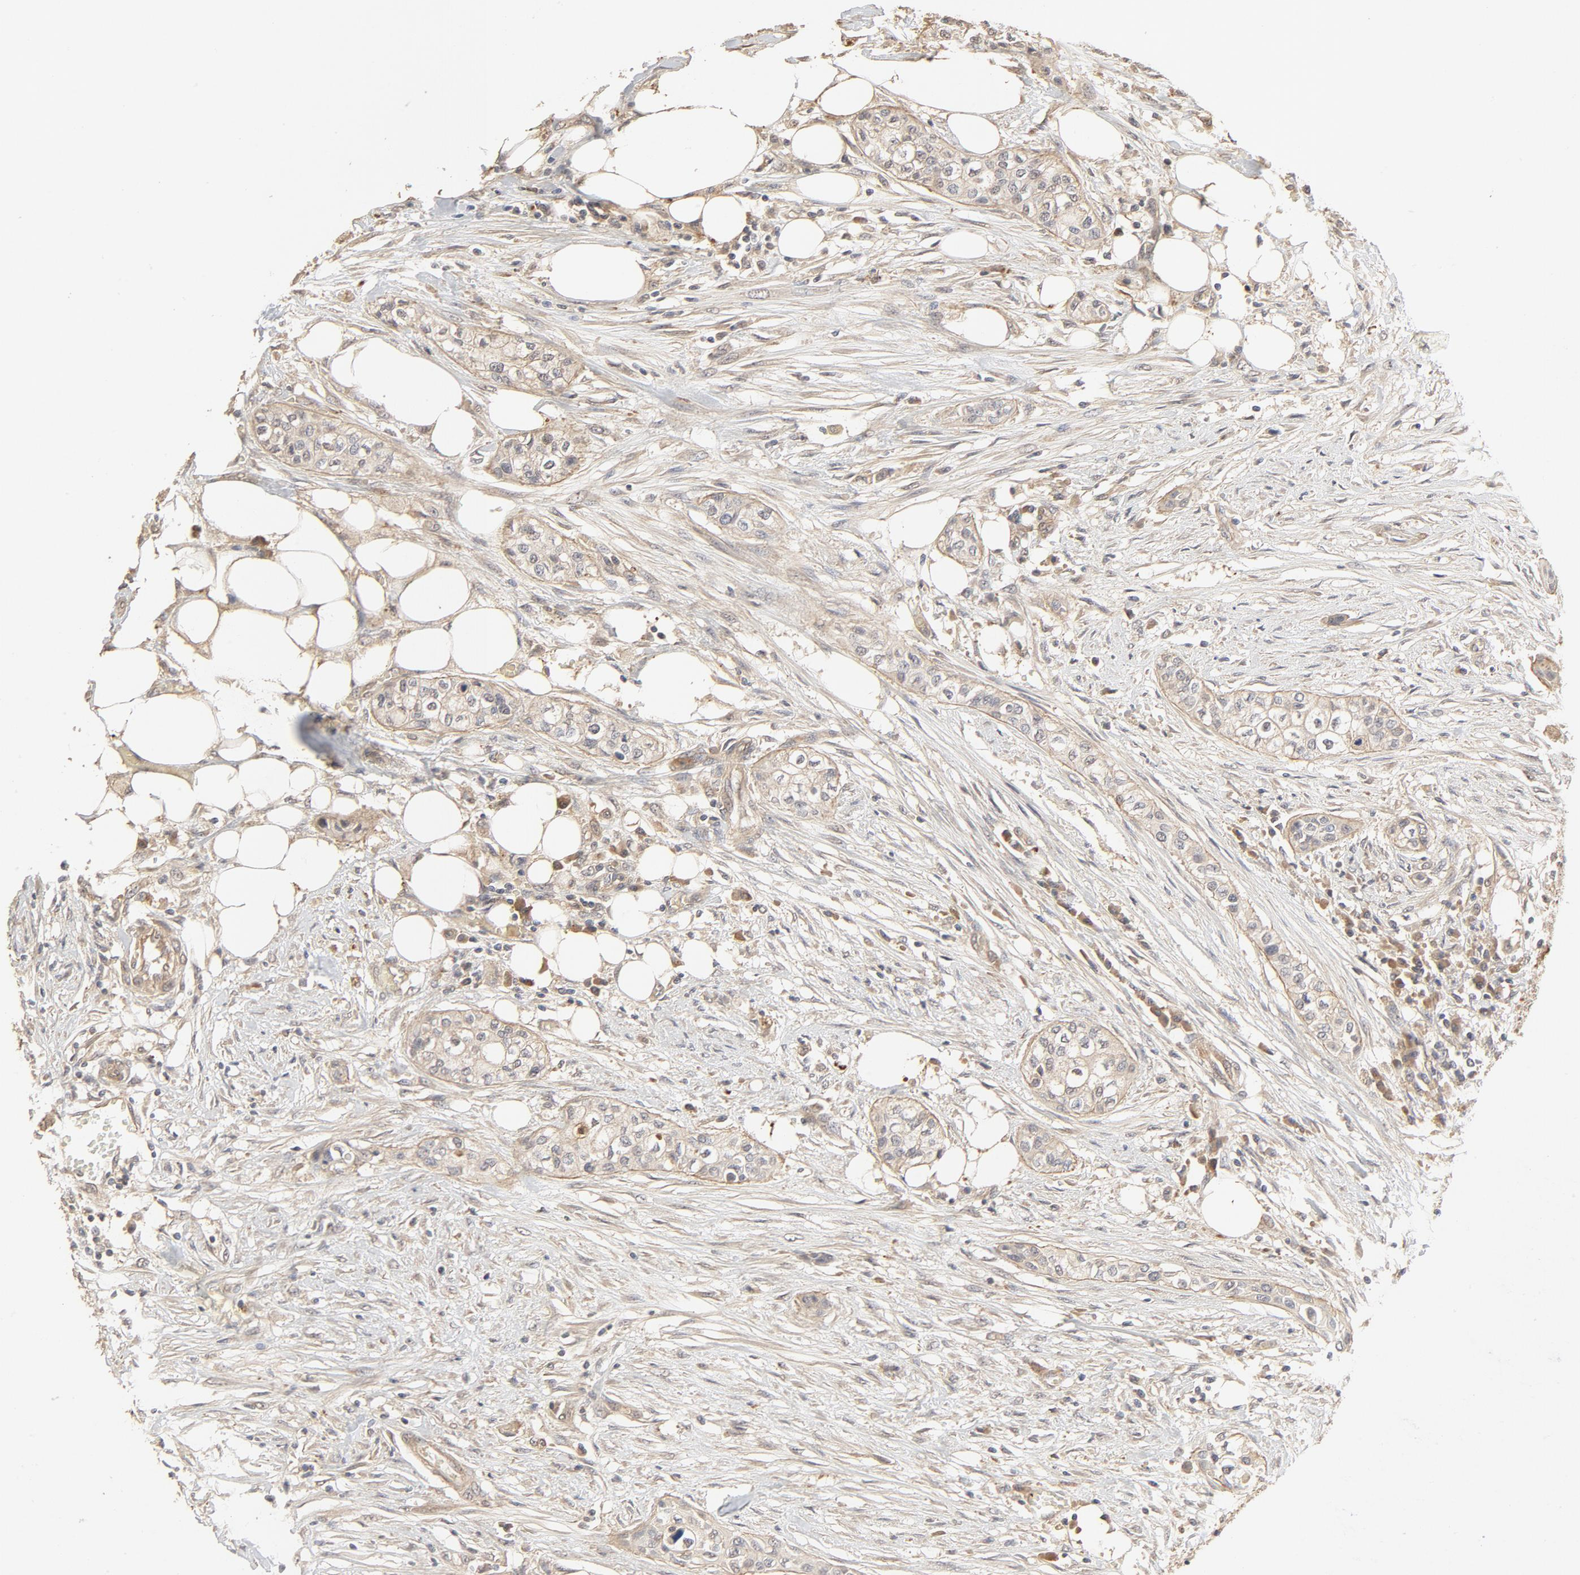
{"staining": {"intensity": "moderate", "quantity": ">75%", "location": "cytoplasmic/membranous"}, "tissue": "urothelial cancer", "cell_type": "Tumor cells", "image_type": "cancer", "snomed": [{"axis": "morphology", "description": "Urothelial carcinoma, High grade"}, {"axis": "topography", "description": "Urinary bladder"}], "caption": "DAB (3,3'-diaminobenzidine) immunohistochemical staining of human urothelial cancer demonstrates moderate cytoplasmic/membranous protein positivity in approximately >75% of tumor cells.", "gene": "IL3RA", "patient": {"sex": "male", "age": 74}}